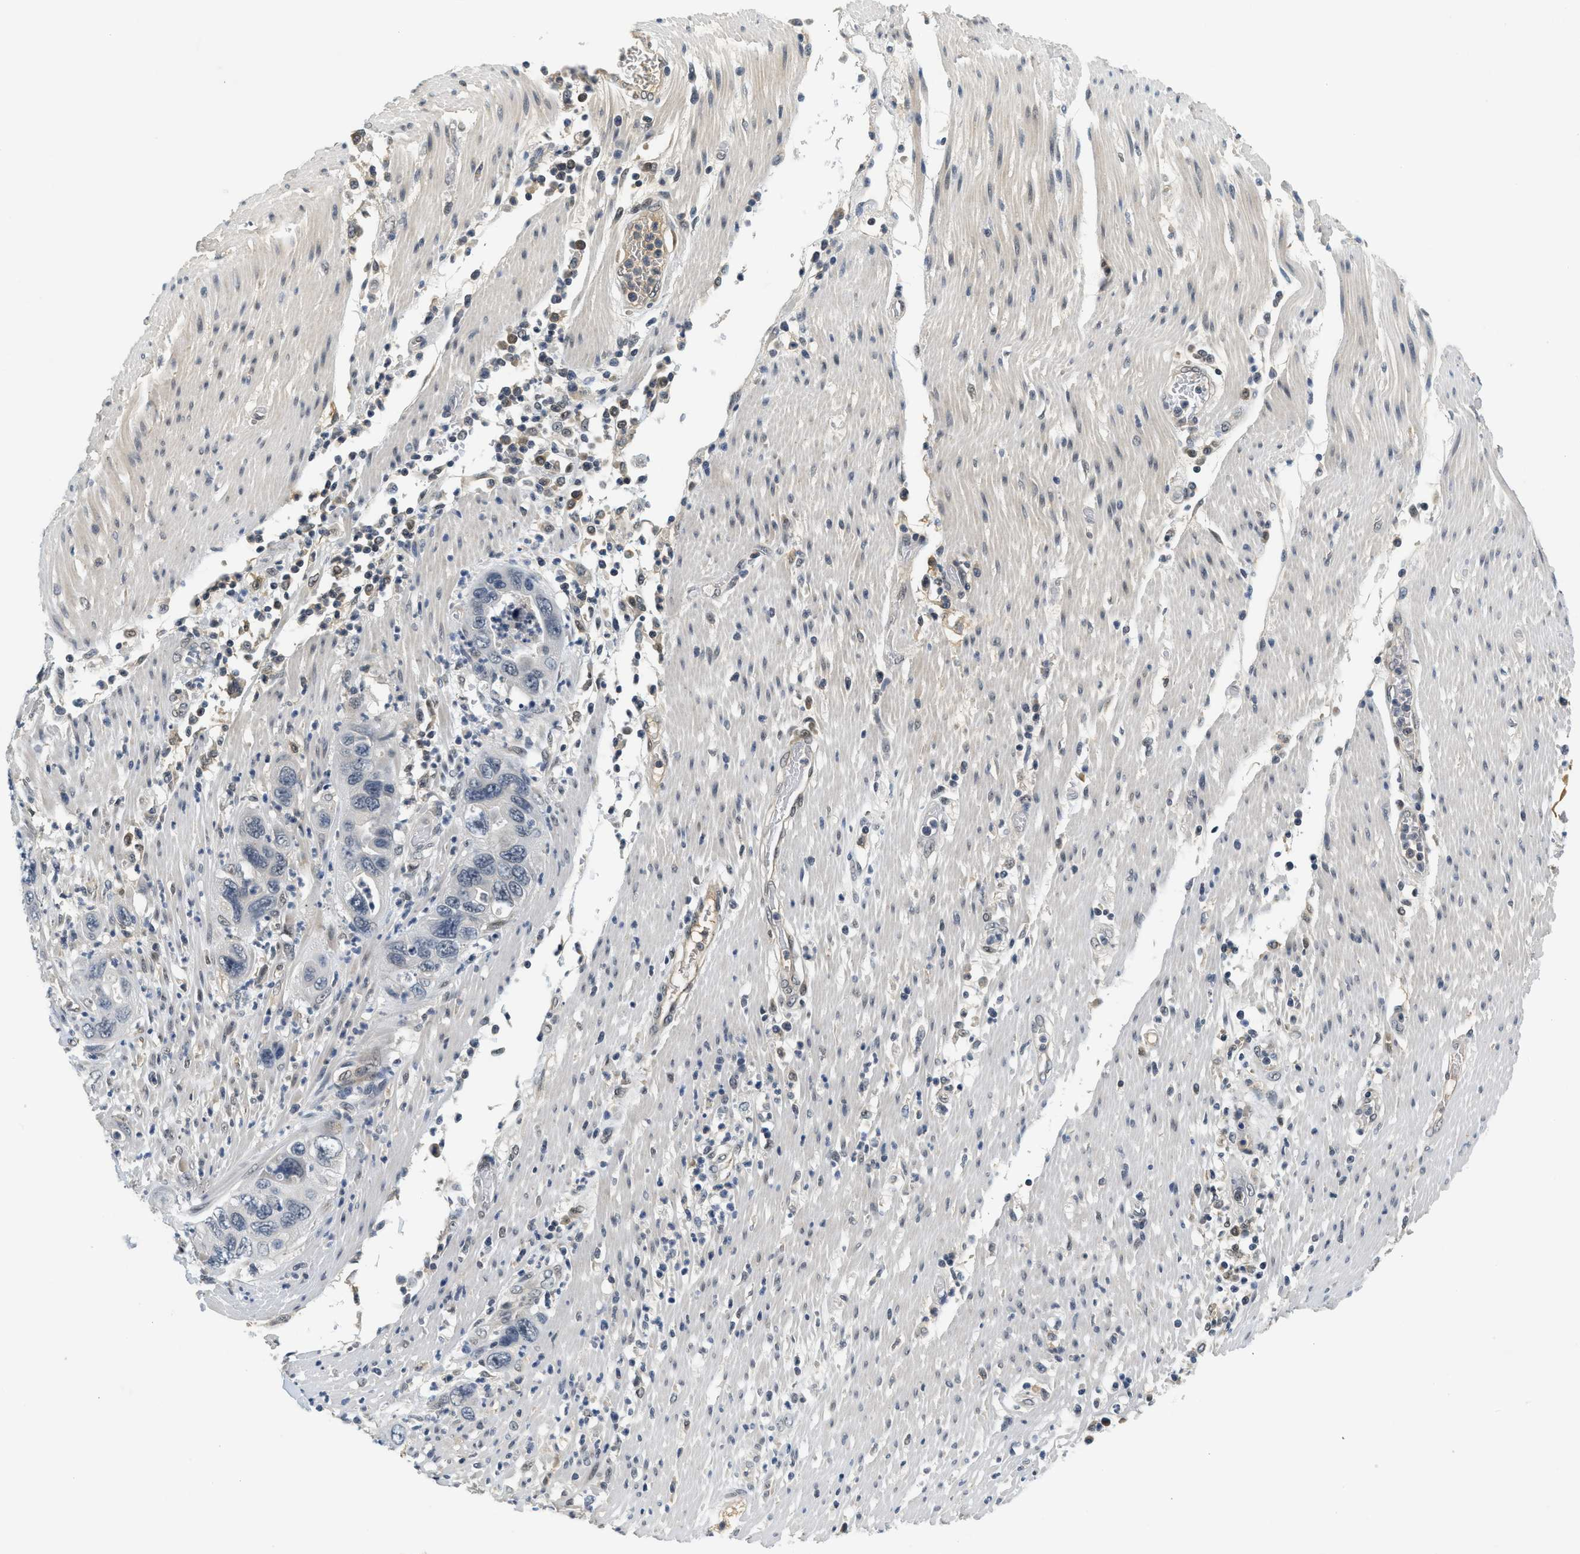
{"staining": {"intensity": "negative", "quantity": "none", "location": "none"}, "tissue": "pancreatic cancer", "cell_type": "Tumor cells", "image_type": "cancer", "snomed": [{"axis": "morphology", "description": "Adenocarcinoma, NOS"}, {"axis": "topography", "description": "Pancreas"}], "caption": "Immunohistochemical staining of human pancreatic cancer displays no significant positivity in tumor cells.", "gene": "MZF1", "patient": {"sex": "female", "age": 71}}